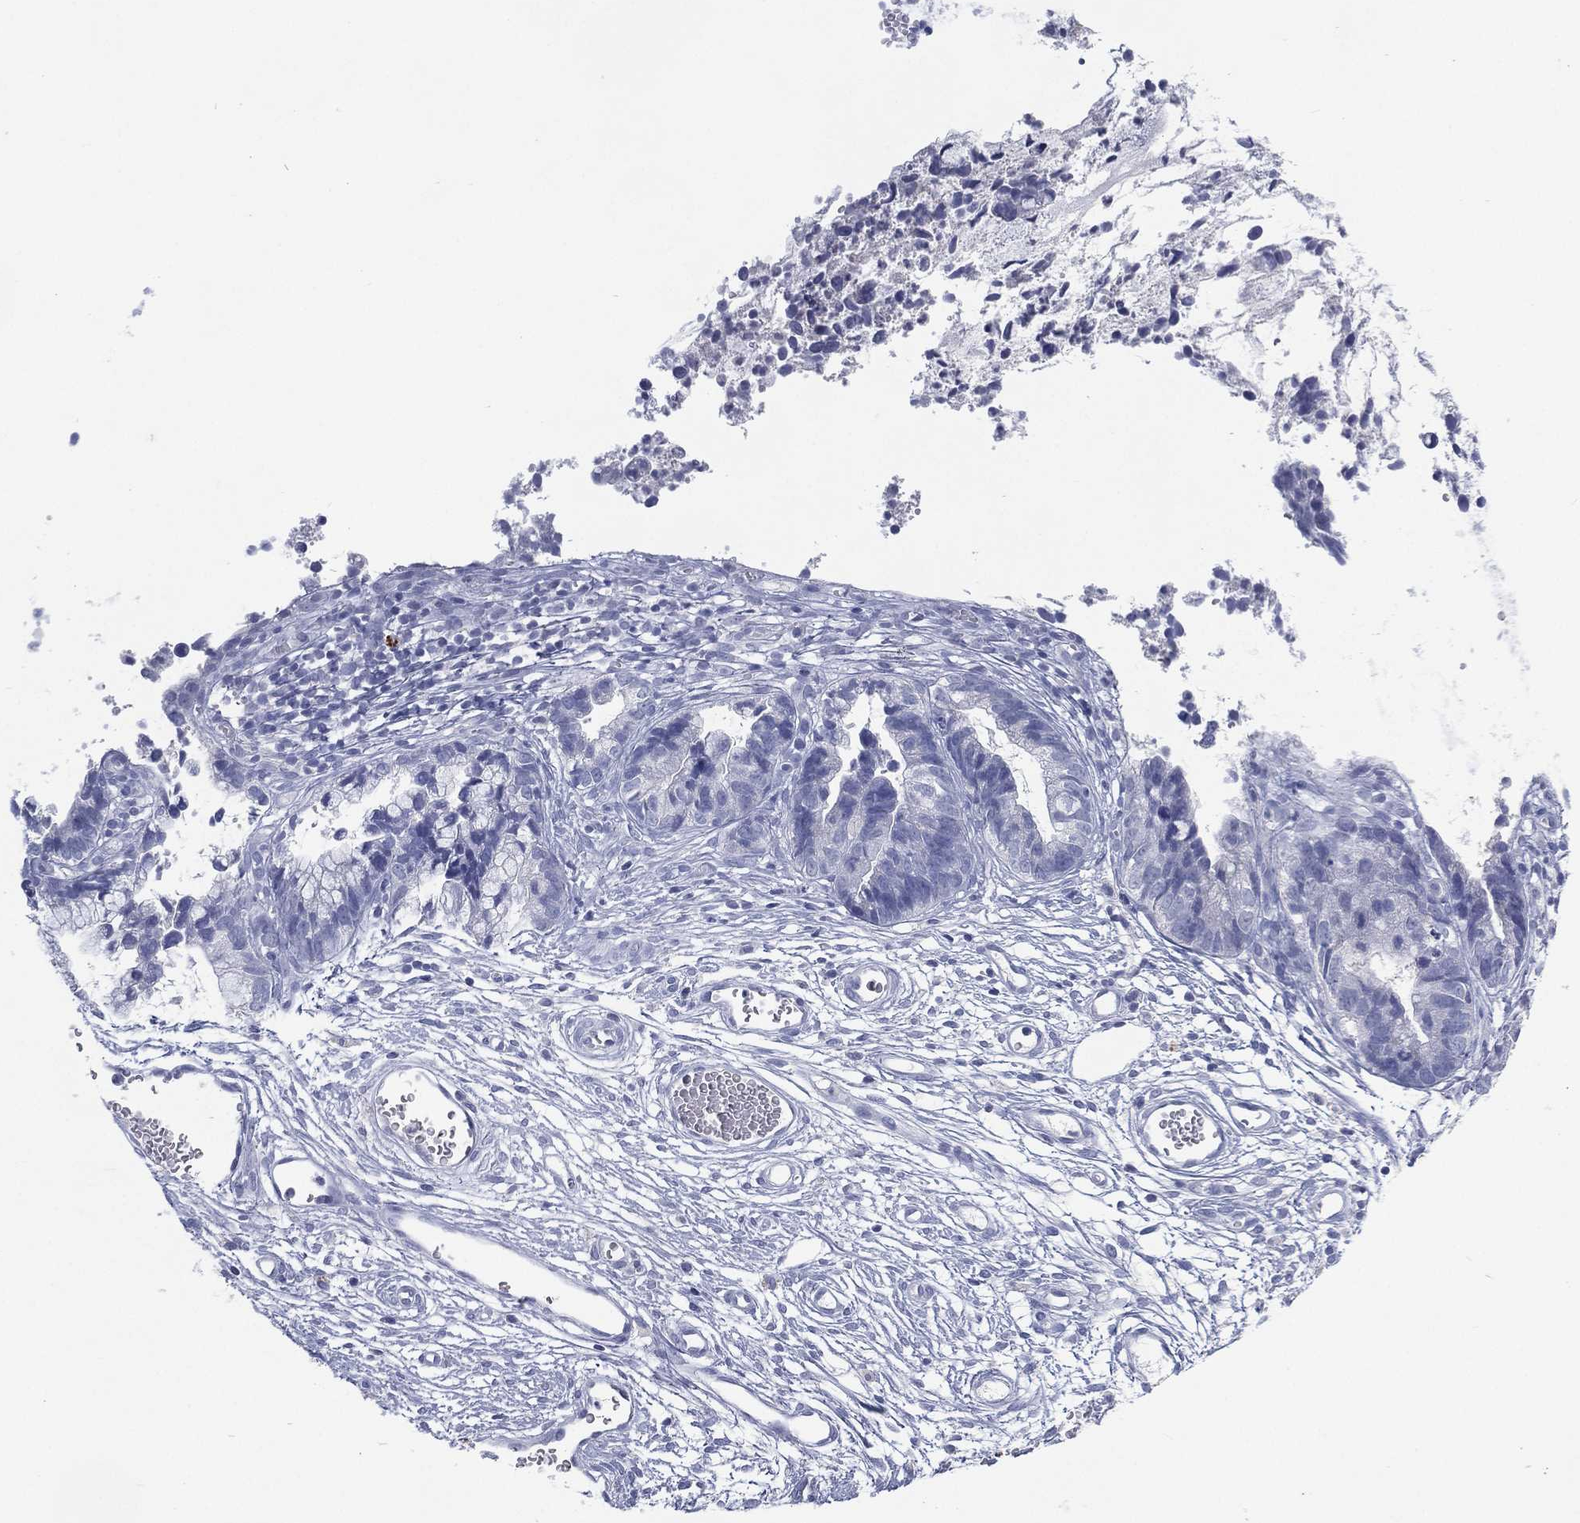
{"staining": {"intensity": "negative", "quantity": "none", "location": "none"}, "tissue": "cervical cancer", "cell_type": "Tumor cells", "image_type": "cancer", "snomed": [{"axis": "morphology", "description": "Adenocarcinoma, NOS"}, {"axis": "topography", "description": "Cervix"}], "caption": "There is no significant staining in tumor cells of cervical cancer (adenocarcinoma). (DAB (3,3'-diaminobenzidine) immunohistochemistry (IHC) with hematoxylin counter stain).", "gene": "KRT35", "patient": {"sex": "female", "age": 44}}